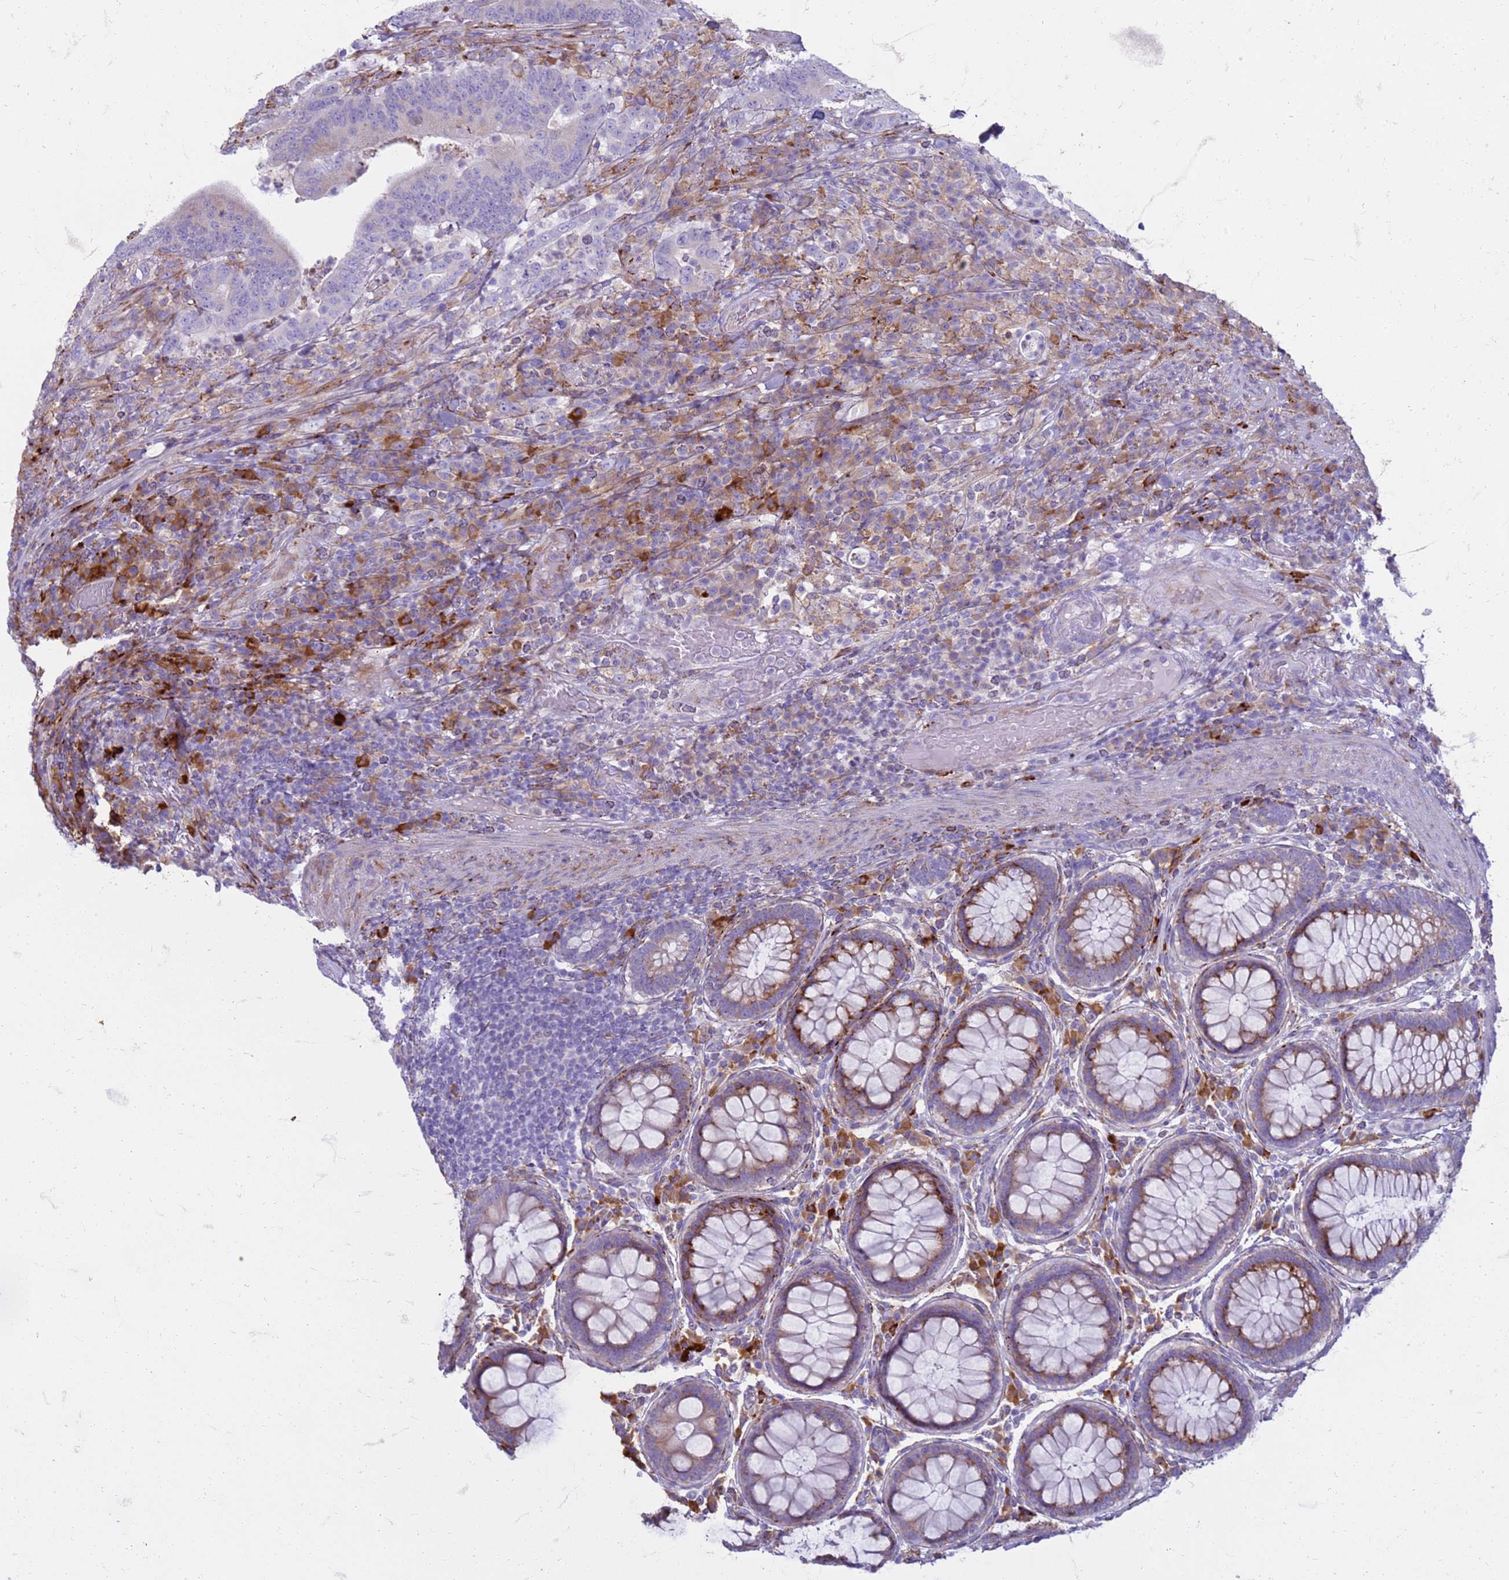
{"staining": {"intensity": "negative", "quantity": "none", "location": "none"}, "tissue": "colorectal cancer", "cell_type": "Tumor cells", "image_type": "cancer", "snomed": [{"axis": "morphology", "description": "Adenocarcinoma, NOS"}, {"axis": "topography", "description": "Colon"}], "caption": "A histopathology image of human colorectal cancer (adenocarcinoma) is negative for staining in tumor cells.", "gene": "PDK3", "patient": {"sex": "female", "age": 66}}